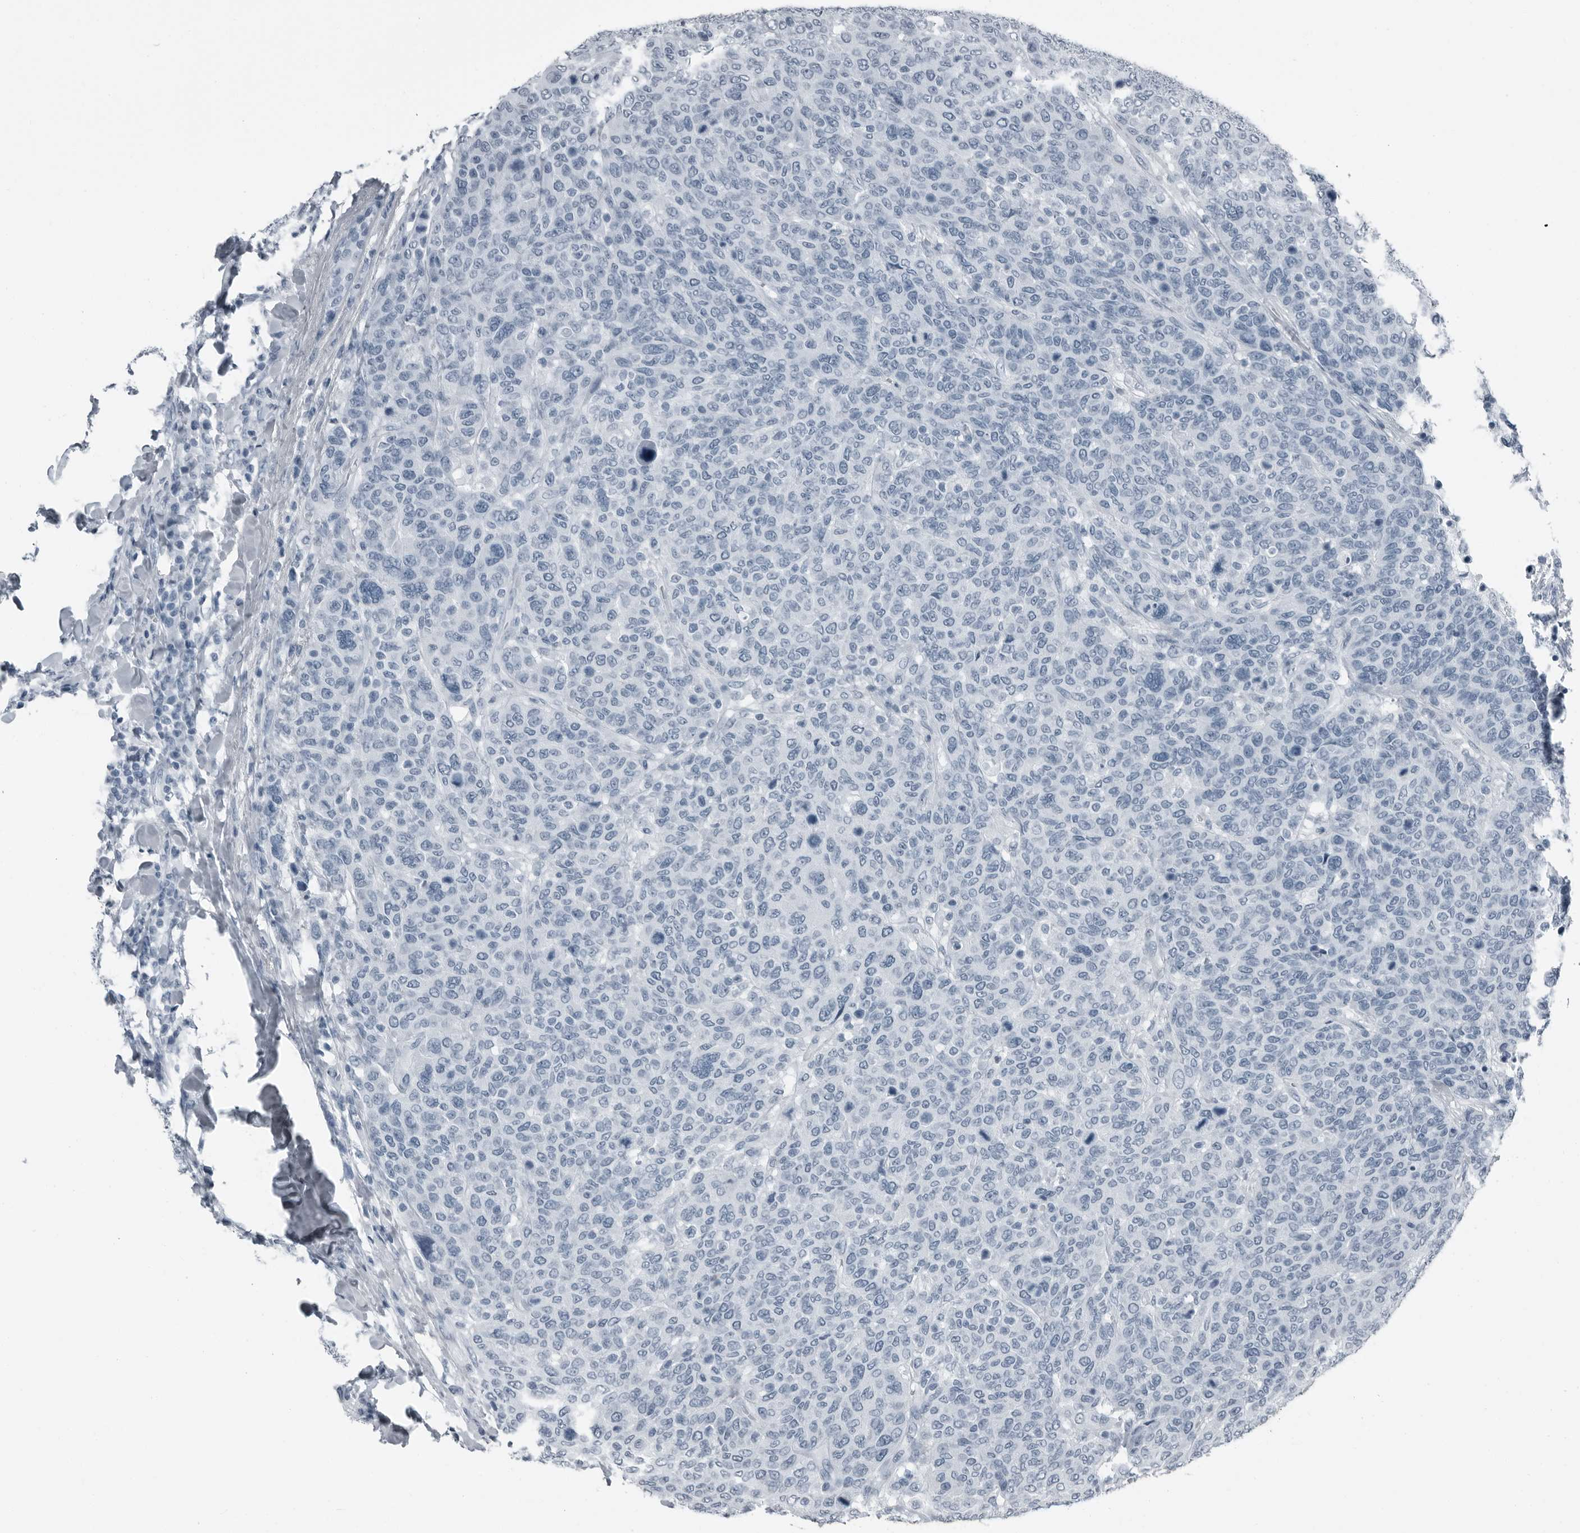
{"staining": {"intensity": "negative", "quantity": "none", "location": "none"}, "tissue": "breast cancer", "cell_type": "Tumor cells", "image_type": "cancer", "snomed": [{"axis": "morphology", "description": "Duct carcinoma"}, {"axis": "topography", "description": "Breast"}], "caption": "This is an IHC histopathology image of invasive ductal carcinoma (breast). There is no positivity in tumor cells.", "gene": "PRSS1", "patient": {"sex": "female", "age": 37}}